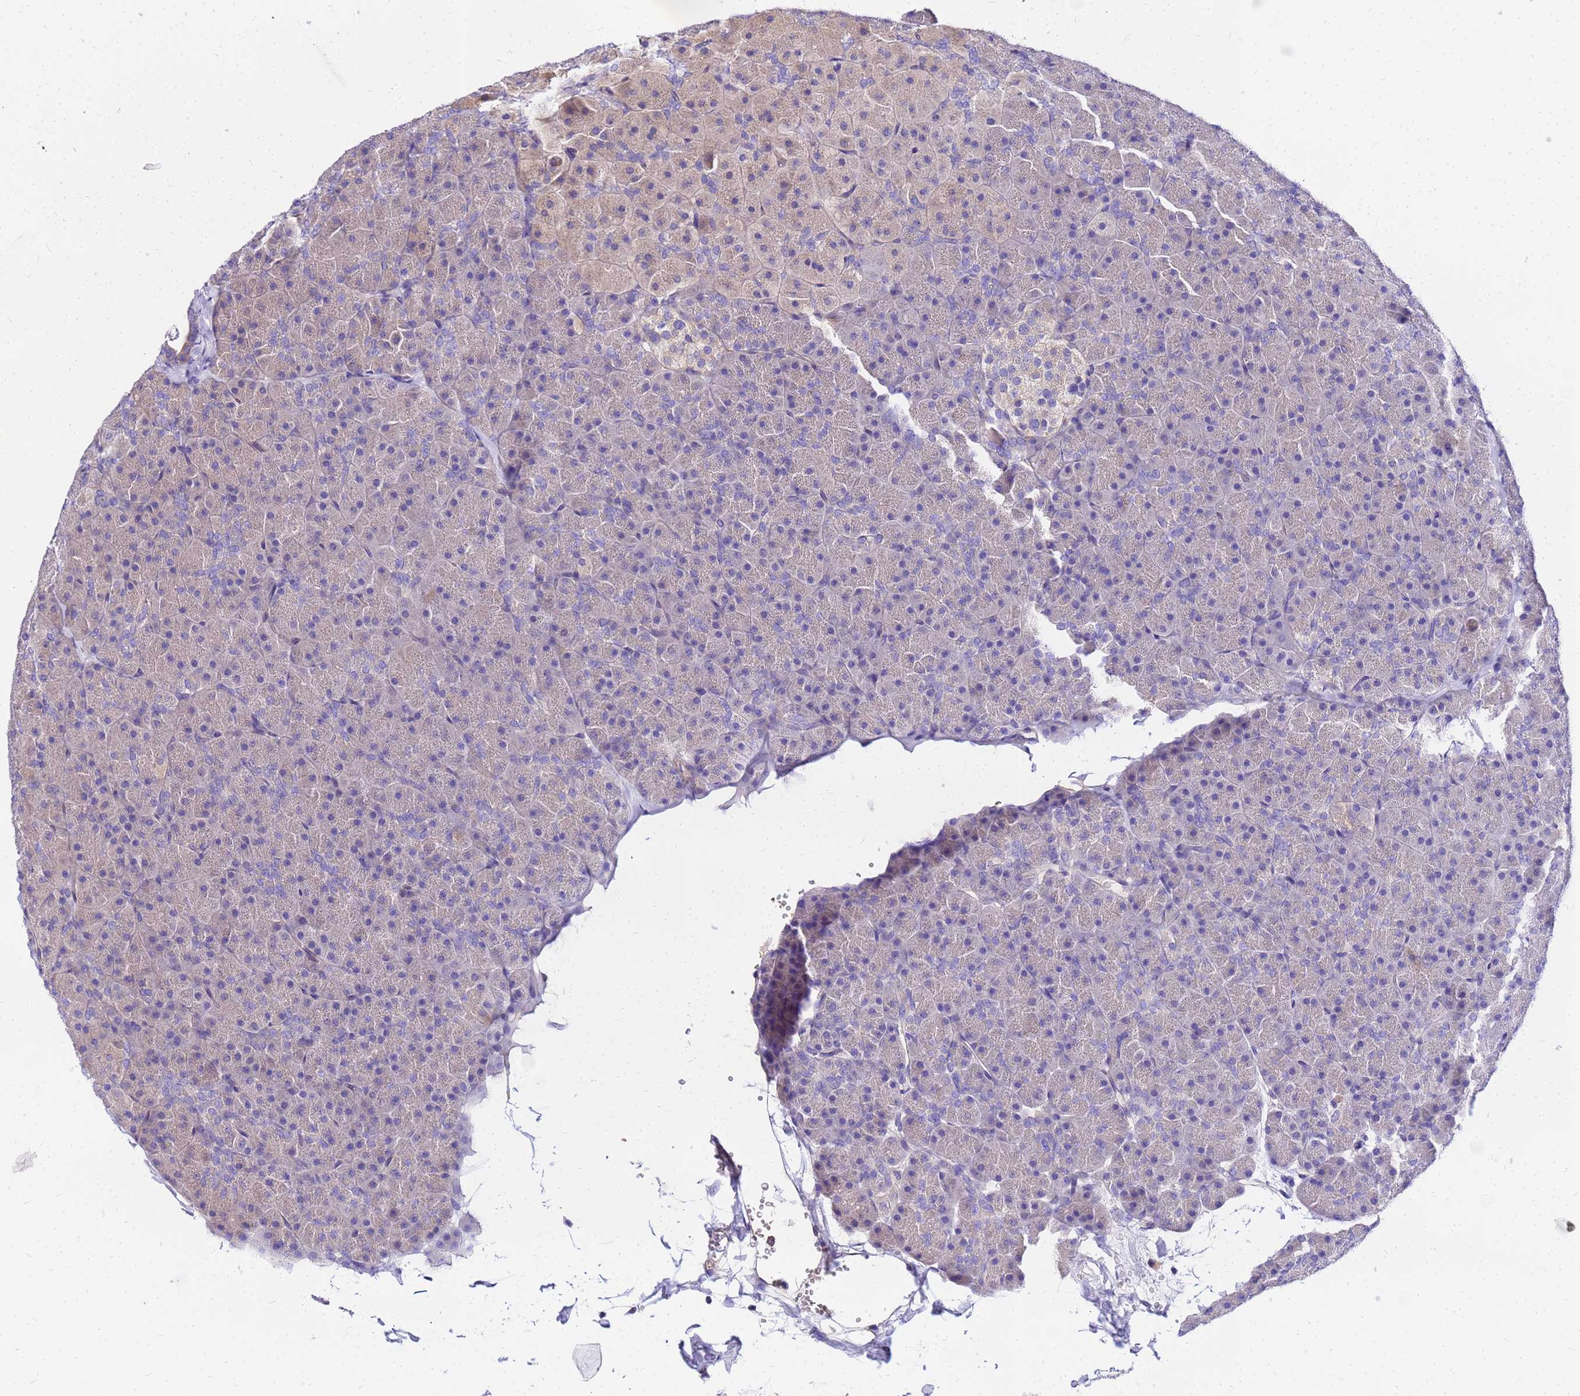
{"staining": {"intensity": "negative", "quantity": "none", "location": "none"}, "tissue": "pancreas", "cell_type": "Exocrine glandular cells", "image_type": "normal", "snomed": [{"axis": "morphology", "description": "Normal tissue, NOS"}, {"axis": "topography", "description": "Pancreas"}], "caption": "Immunohistochemistry image of unremarkable human pancreas stained for a protein (brown), which exhibits no positivity in exocrine glandular cells.", "gene": "HERC5", "patient": {"sex": "male", "age": 36}}